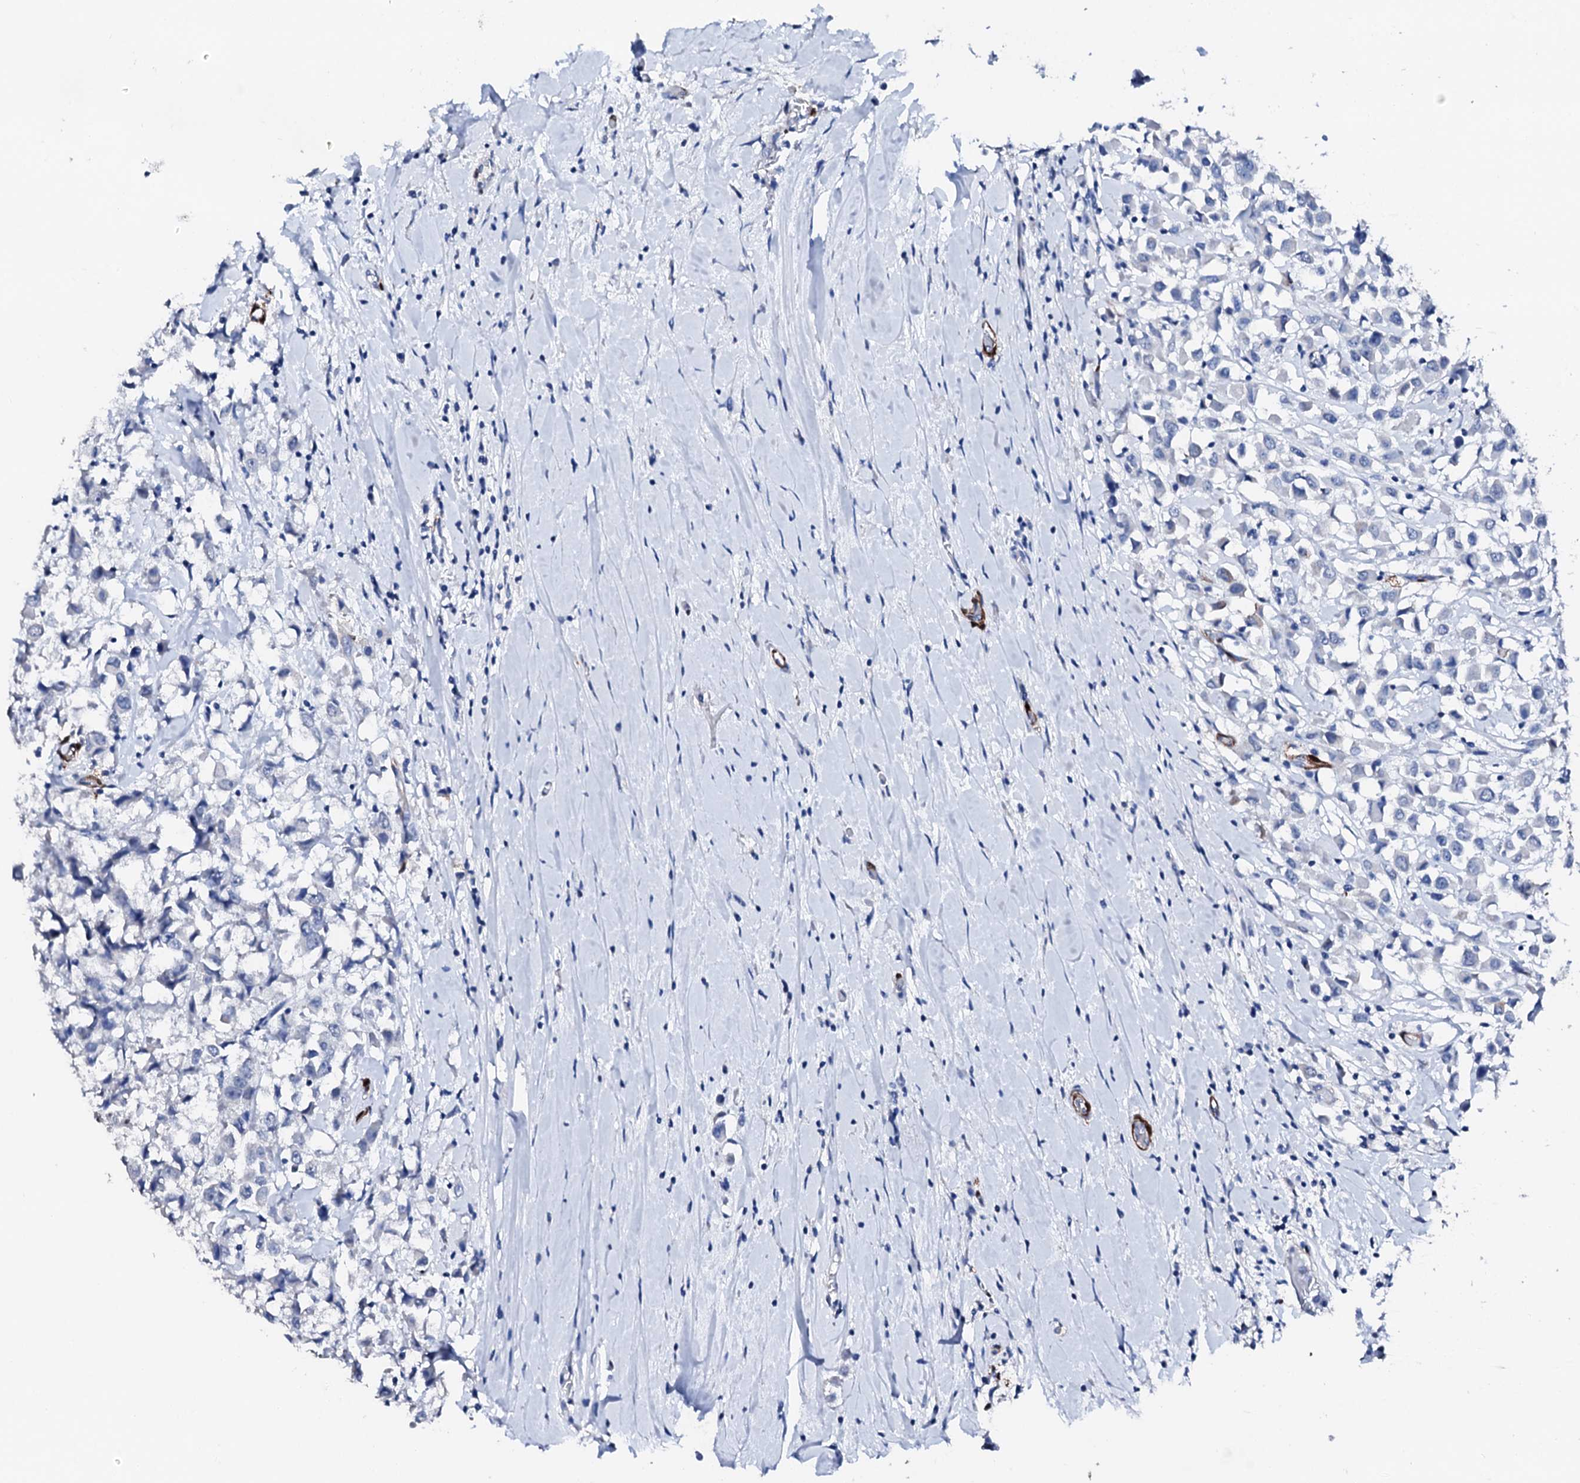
{"staining": {"intensity": "negative", "quantity": "none", "location": "none"}, "tissue": "breast cancer", "cell_type": "Tumor cells", "image_type": "cancer", "snomed": [{"axis": "morphology", "description": "Duct carcinoma"}, {"axis": "topography", "description": "Breast"}], "caption": "A high-resolution micrograph shows IHC staining of infiltrating ductal carcinoma (breast), which exhibits no significant staining in tumor cells.", "gene": "NRIP2", "patient": {"sex": "female", "age": 61}}